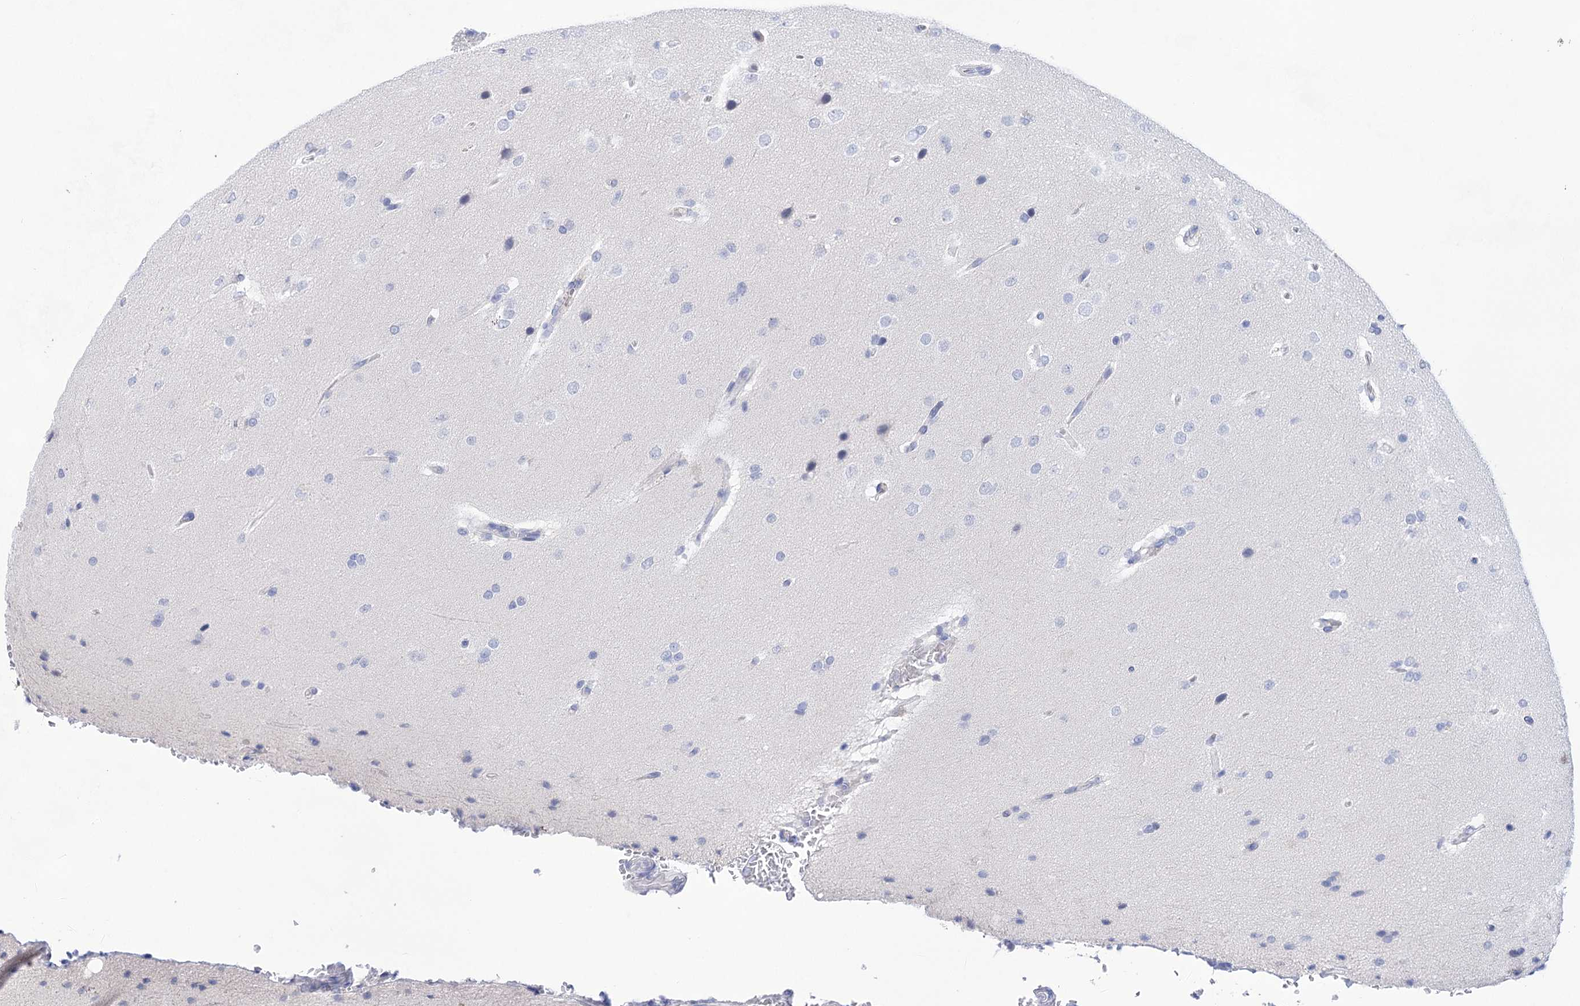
{"staining": {"intensity": "negative", "quantity": "none", "location": "none"}, "tissue": "glioma", "cell_type": "Tumor cells", "image_type": "cancer", "snomed": [{"axis": "morphology", "description": "Glioma, malignant, Low grade"}, {"axis": "topography", "description": "Brain"}], "caption": "This image is of malignant glioma (low-grade) stained with IHC to label a protein in brown with the nuclei are counter-stained blue. There is no expression in tumor cells. (DAB IHC, high magnification).", "gene": "LALBA", "patient": {"sex": "female", "age": 37}}